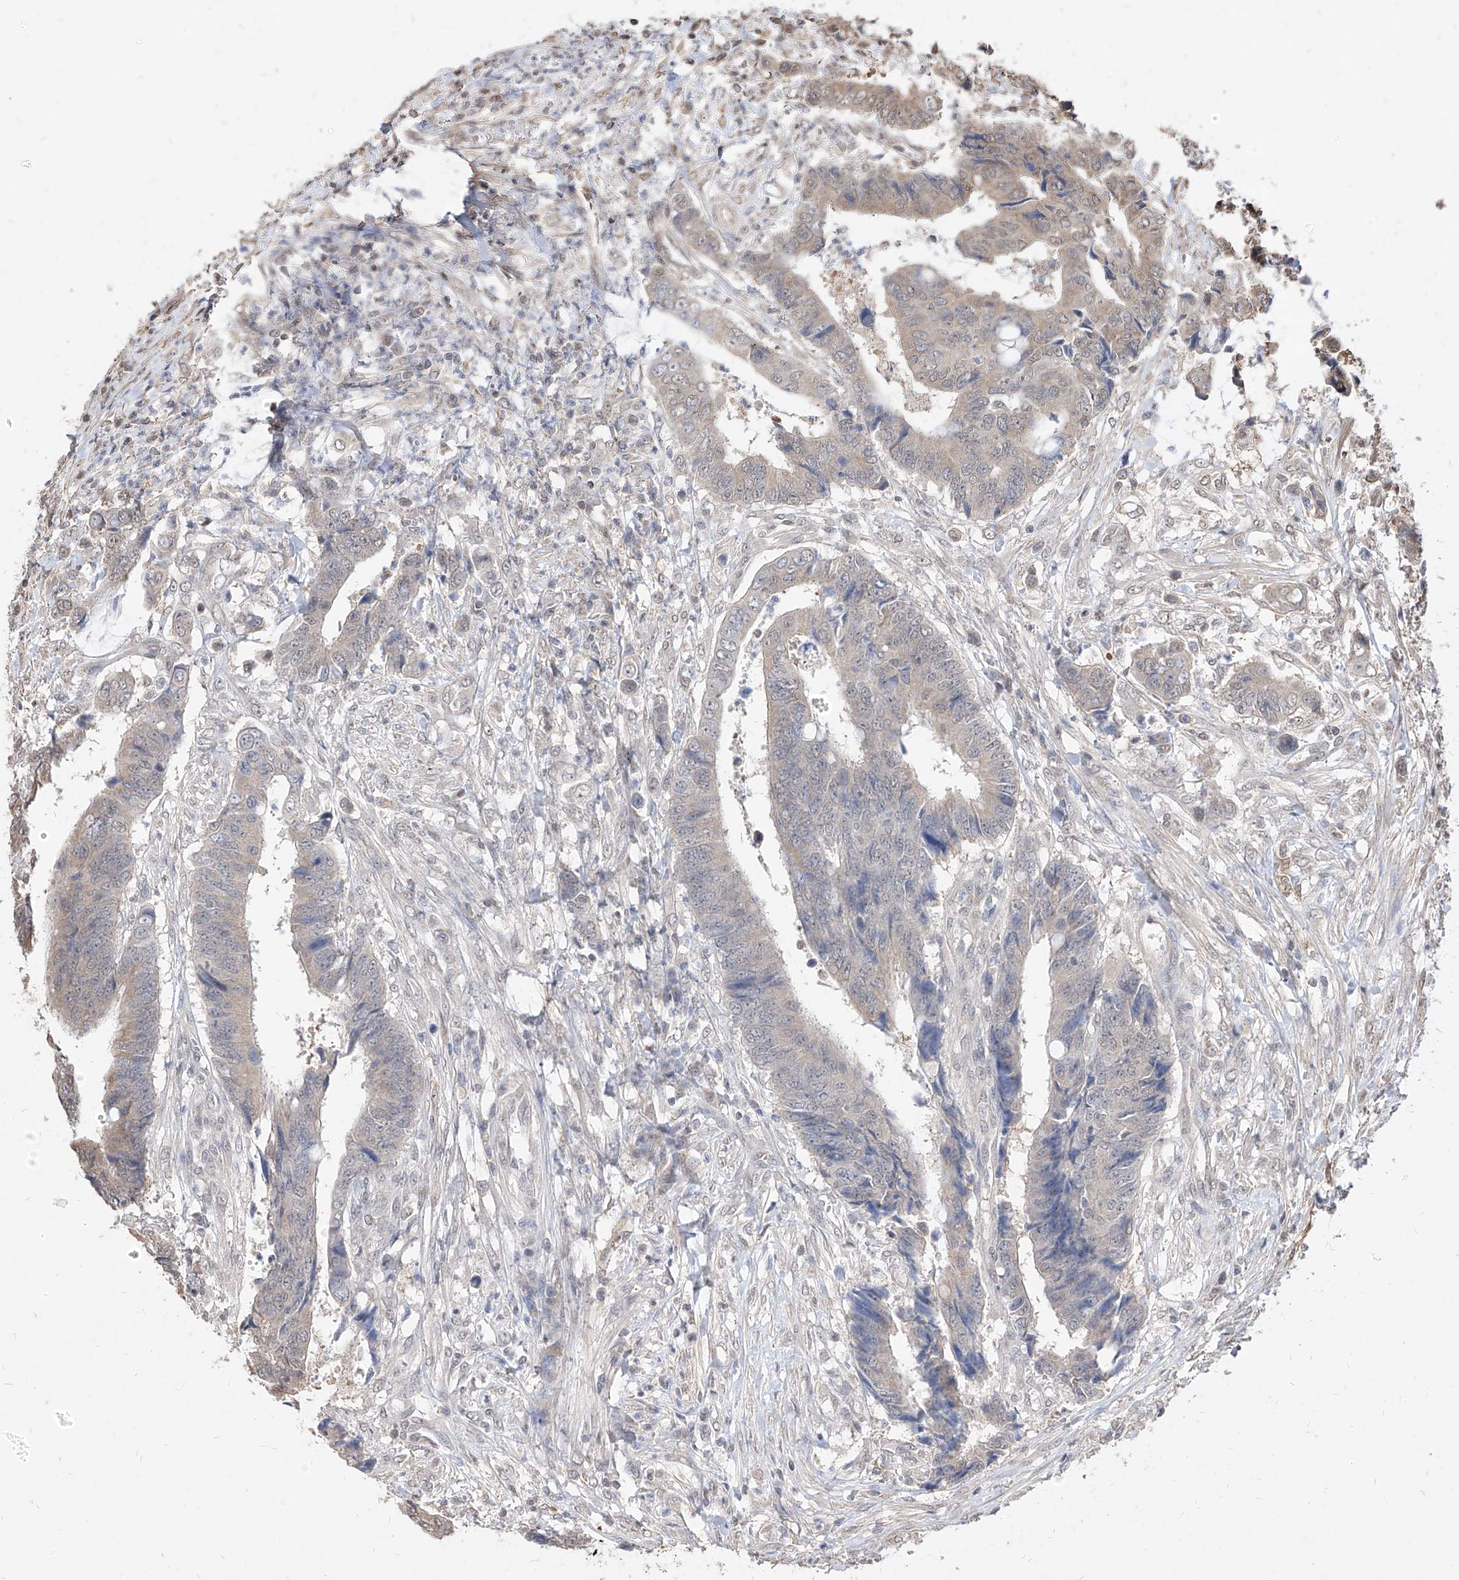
{"staining": {"intensity": "weak", "quantity": "<25%", "location": "cytoplasmic/membranous"}, "tissue": "colorectal cancer", "cell_type": "Tumor cells", "image_type": "cancer", "snomed": [{"axis": "morphology", "description": "Adenocarcinoma, NOS"}, {"axis": "topography", "description": "Rectum"}], "caption": "DAB (3,3'-diaminobenzidine) immunohistochemical staining of colorectal cancer displays no significant expression in tumor cells.", "gene": "C8orf82", "patient": {"sex": "male", "age": 84}}